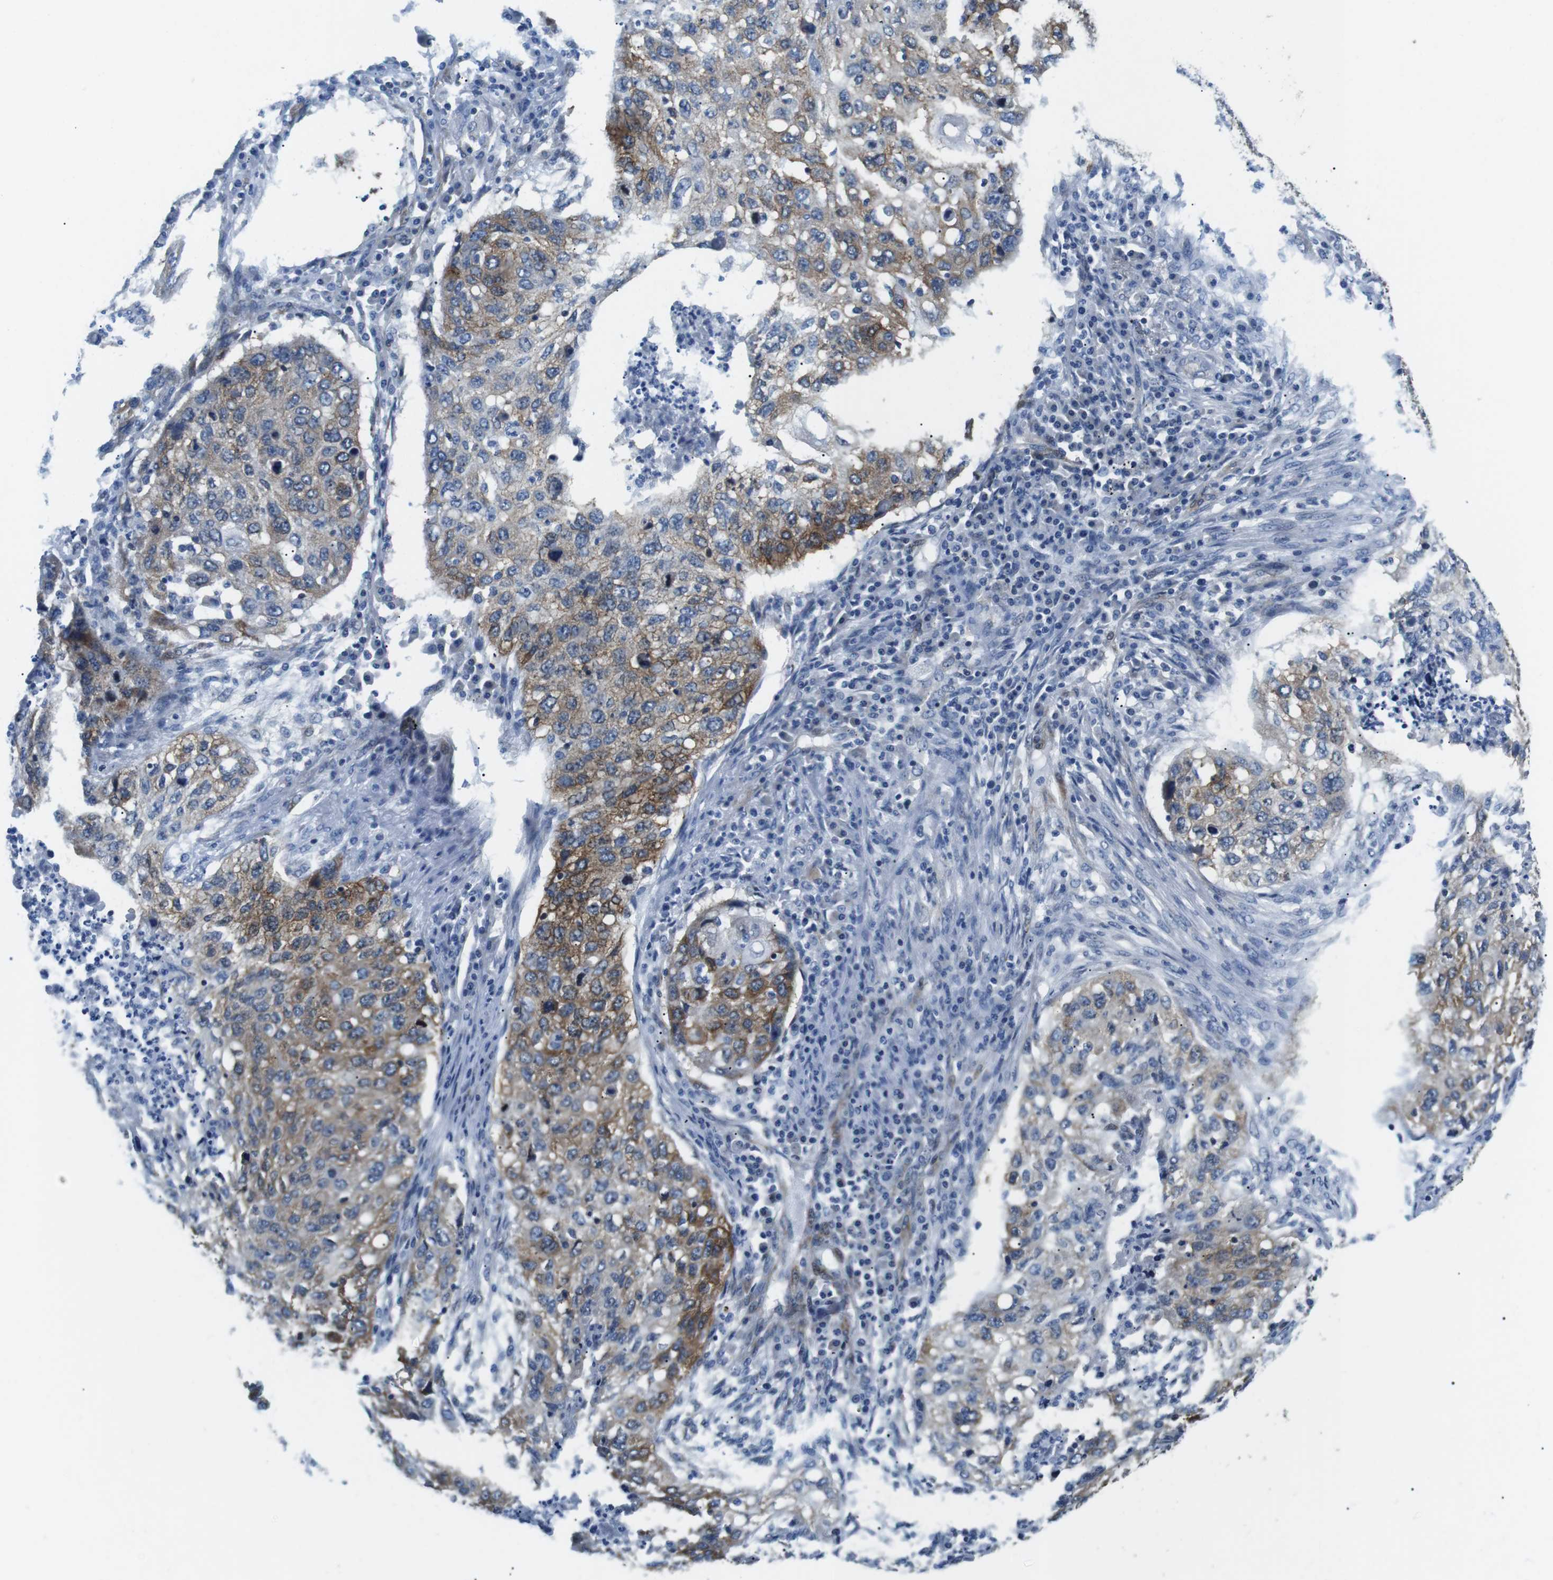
{"staining": {"intensity": "moderate", "quantity": ">75%", "location": "cytoplasmic/membranous"}, "tissue": "lung cancer", "cell_type": "Tumor cells", "image_type": "cancer", "snomed": [{"axis": "morphology", "description": "Squamous cell carcinoma, NOS"}, {"axis": "topography", "description": "Lung"}], "caption": "Immunohistochemical staining of human lung cancer (squamous cell carcinoma) exhibits moderate cytoplasmic/membranous protein staining in approximately >75% of tumor cells.", "gene": "PHLDA1", "patient": {"sex": "female", "age": 63}}